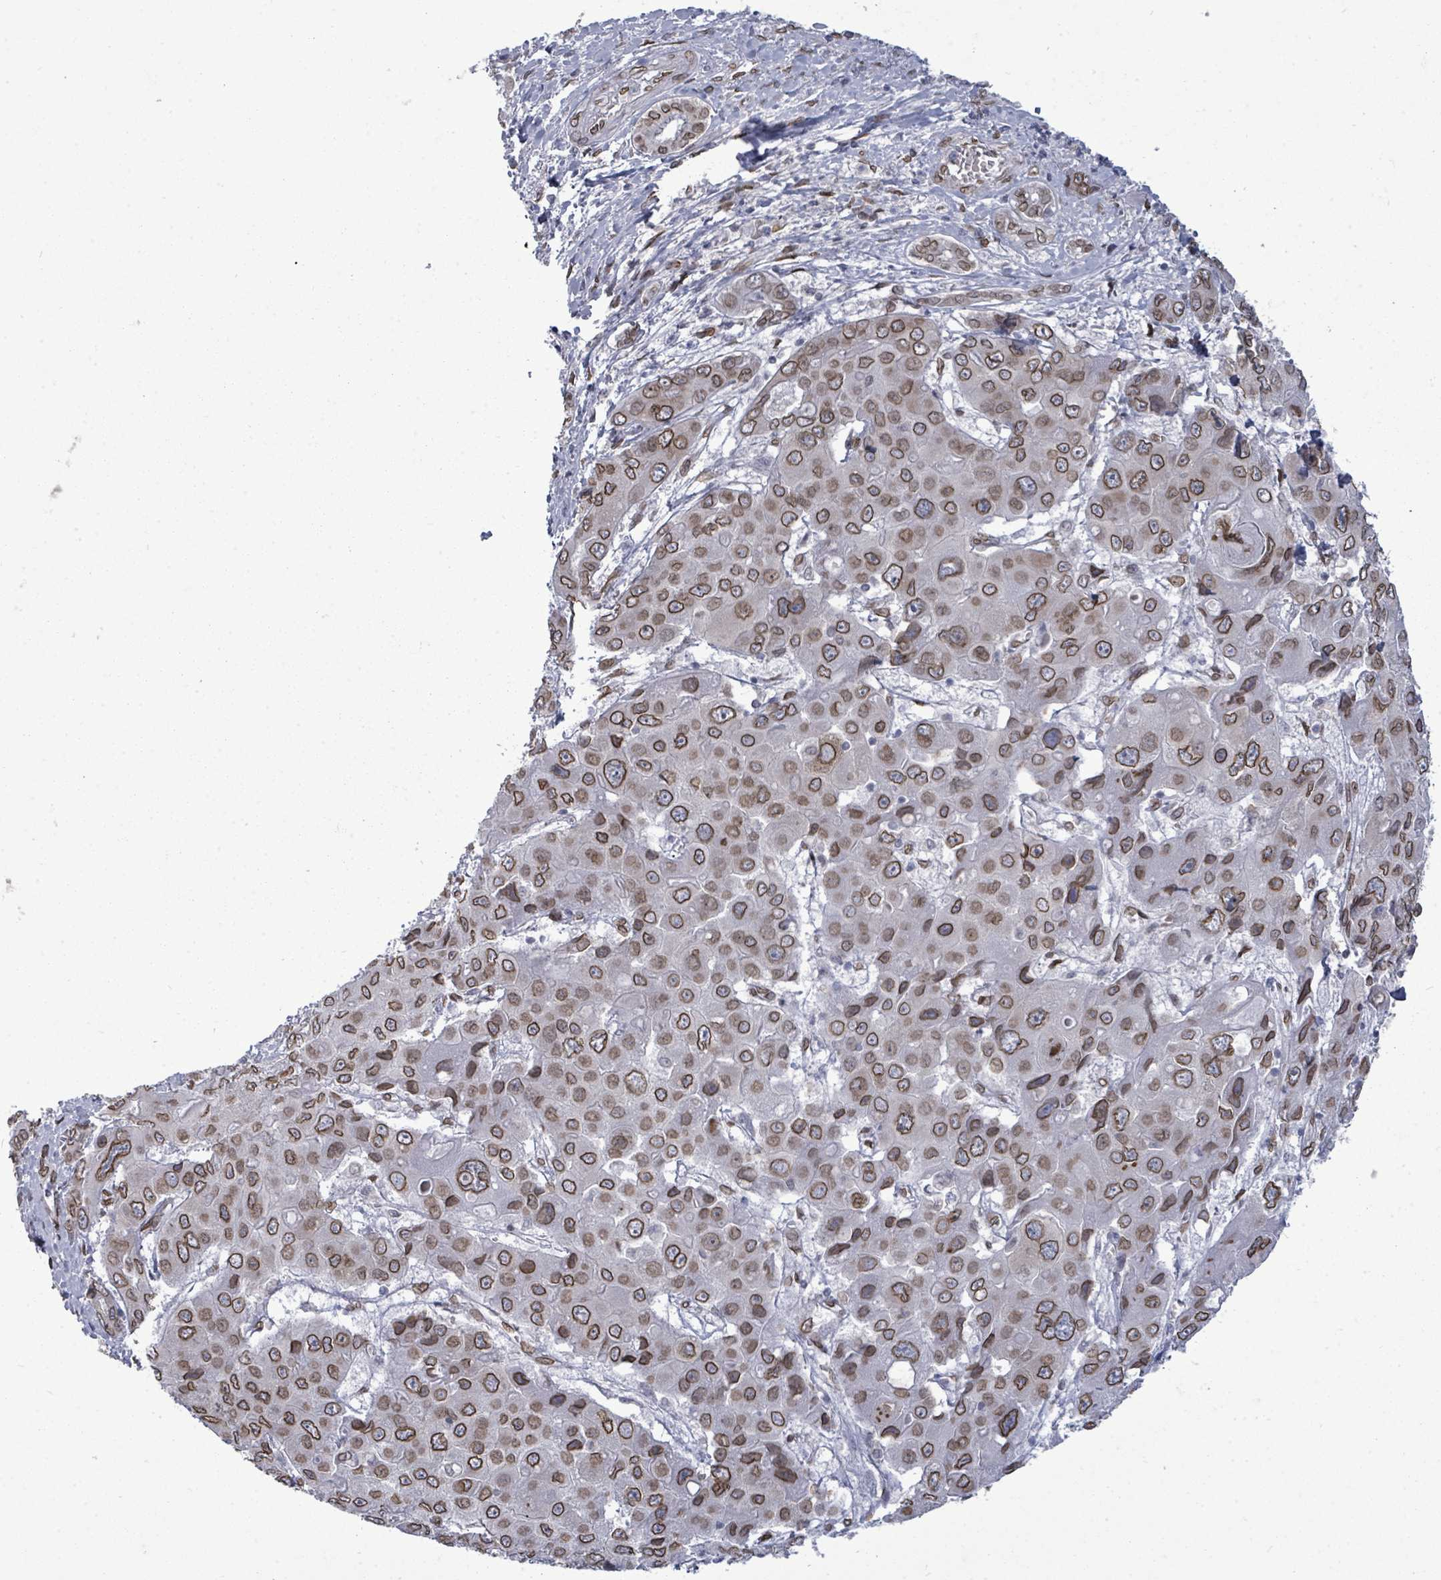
{"staining": {"intensity": "strong", "quantity": ">75%", "location": "cytoplasmic/membranous,nuclear"}, "tissue": "liver cancer", "cell_type": "Tumor cells", "image_type": "cancer", "snomed": [{"axis": "morphology", "description": "Cholangiocarcinoma"}, {"axis": "topography", "description": "Liver"}], "caption": "A brown stain labels strong cytoplasmic/membranous and nuclear expression of a protein in liver cancer tumor cells.", "gene": "ARFGAP1", "patient": {"sex": "male", "age": 67}}